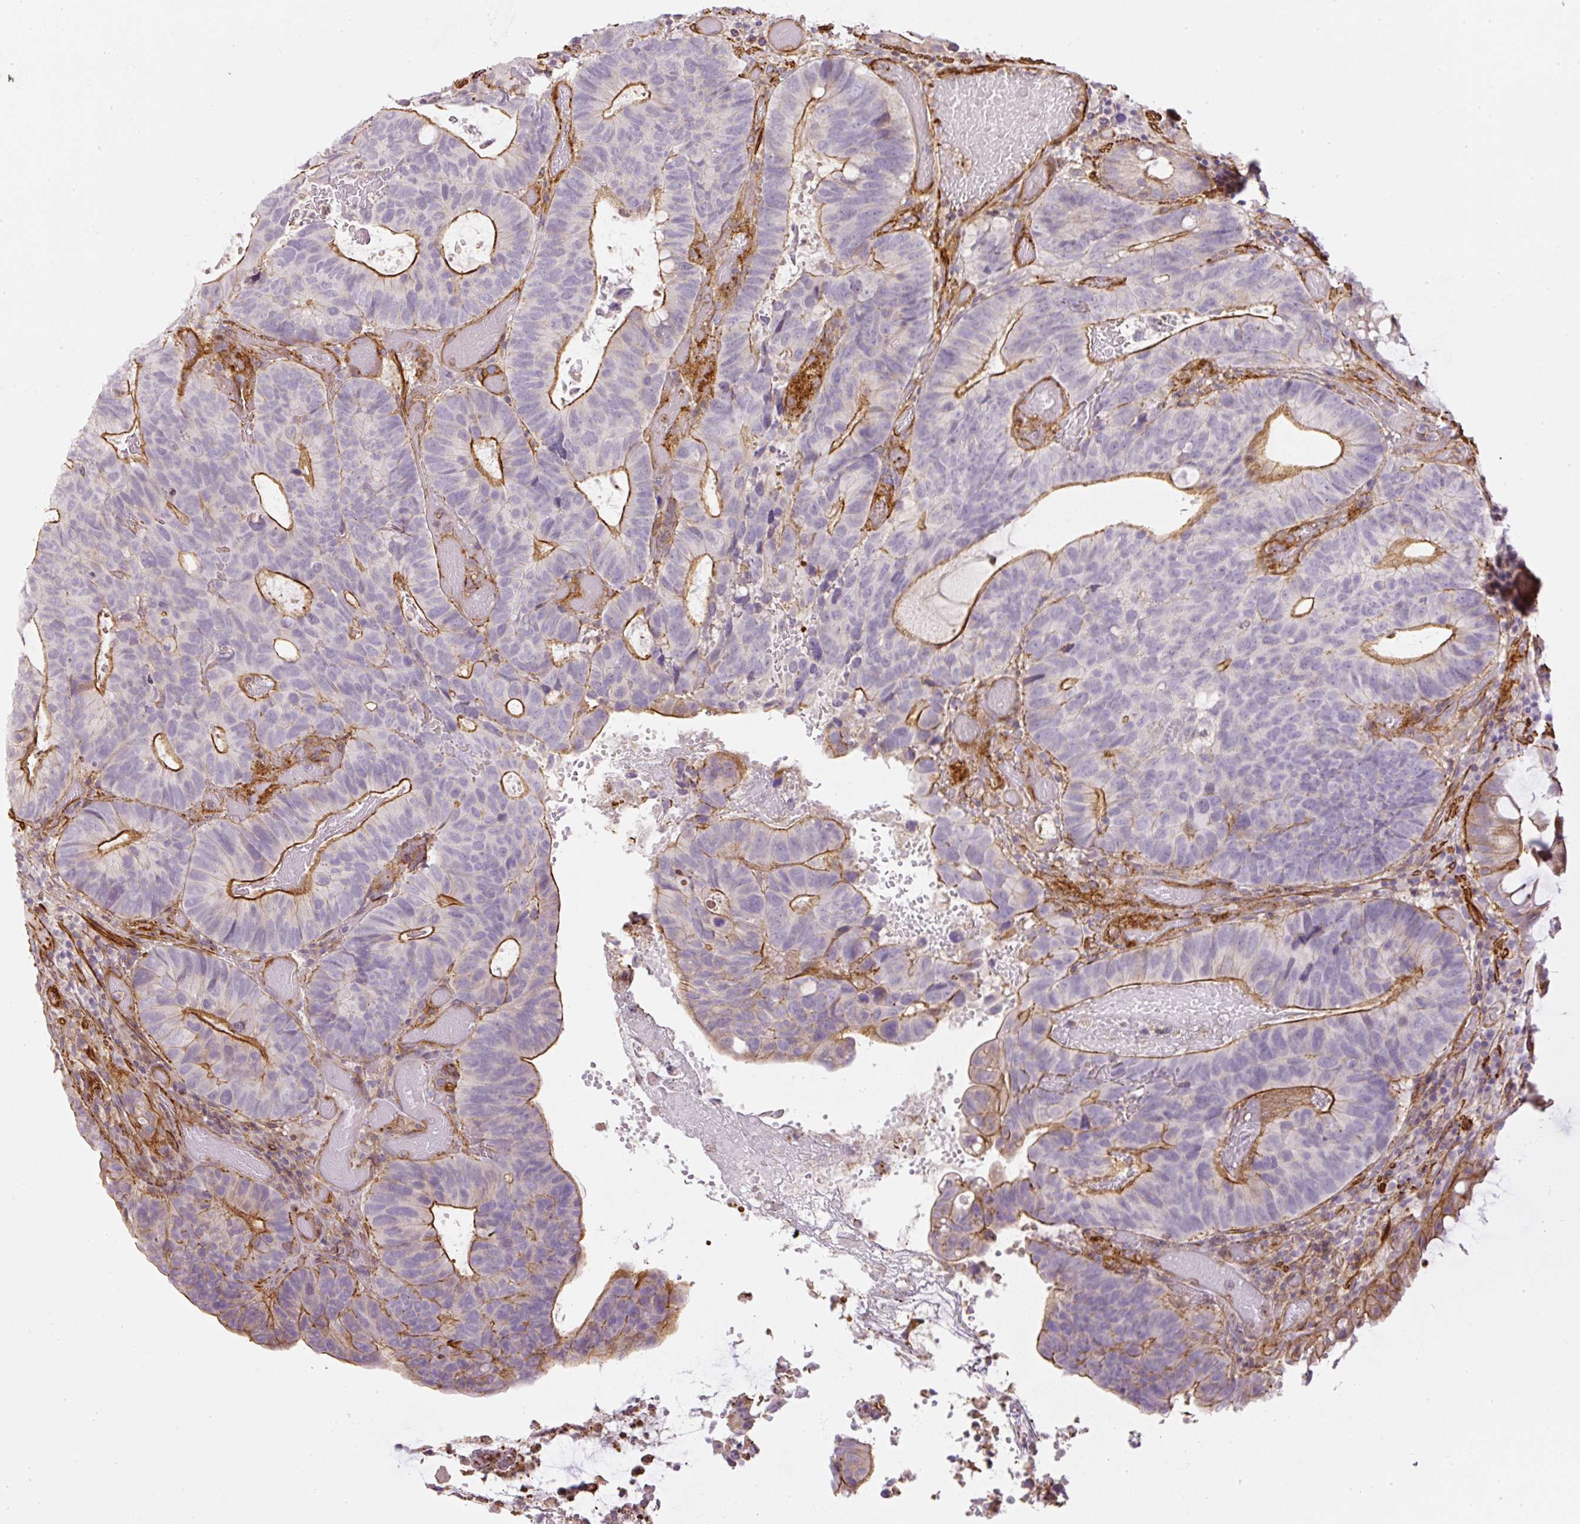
{"staining": {"intensity": "moderate", "quantity": "25%-75%", "location": "cytoplasmic/membranous"}, "tissue": "colorectal cancer", "cell_type": "Tumor cells", "image_type": "cancer", "snomed": [{"axis": "morphology", "description": "Adenocarcinoma, NOS"}, {"axis": "topography", "description": "Colon"}], "caption": "Immunohistochemistry (IHC) micrograph of neoplastic tissue: human adenocarcinoma (colorectal) stained using IHC exhibits medium levels of moderate protein expression localized specifically in the cytoplasmic/membranous of tumor cells, appearing as a cytoplasmic/membranous brown color.", "gene": "MYL12A", "patient": {"sex": "male", "age": 87}}